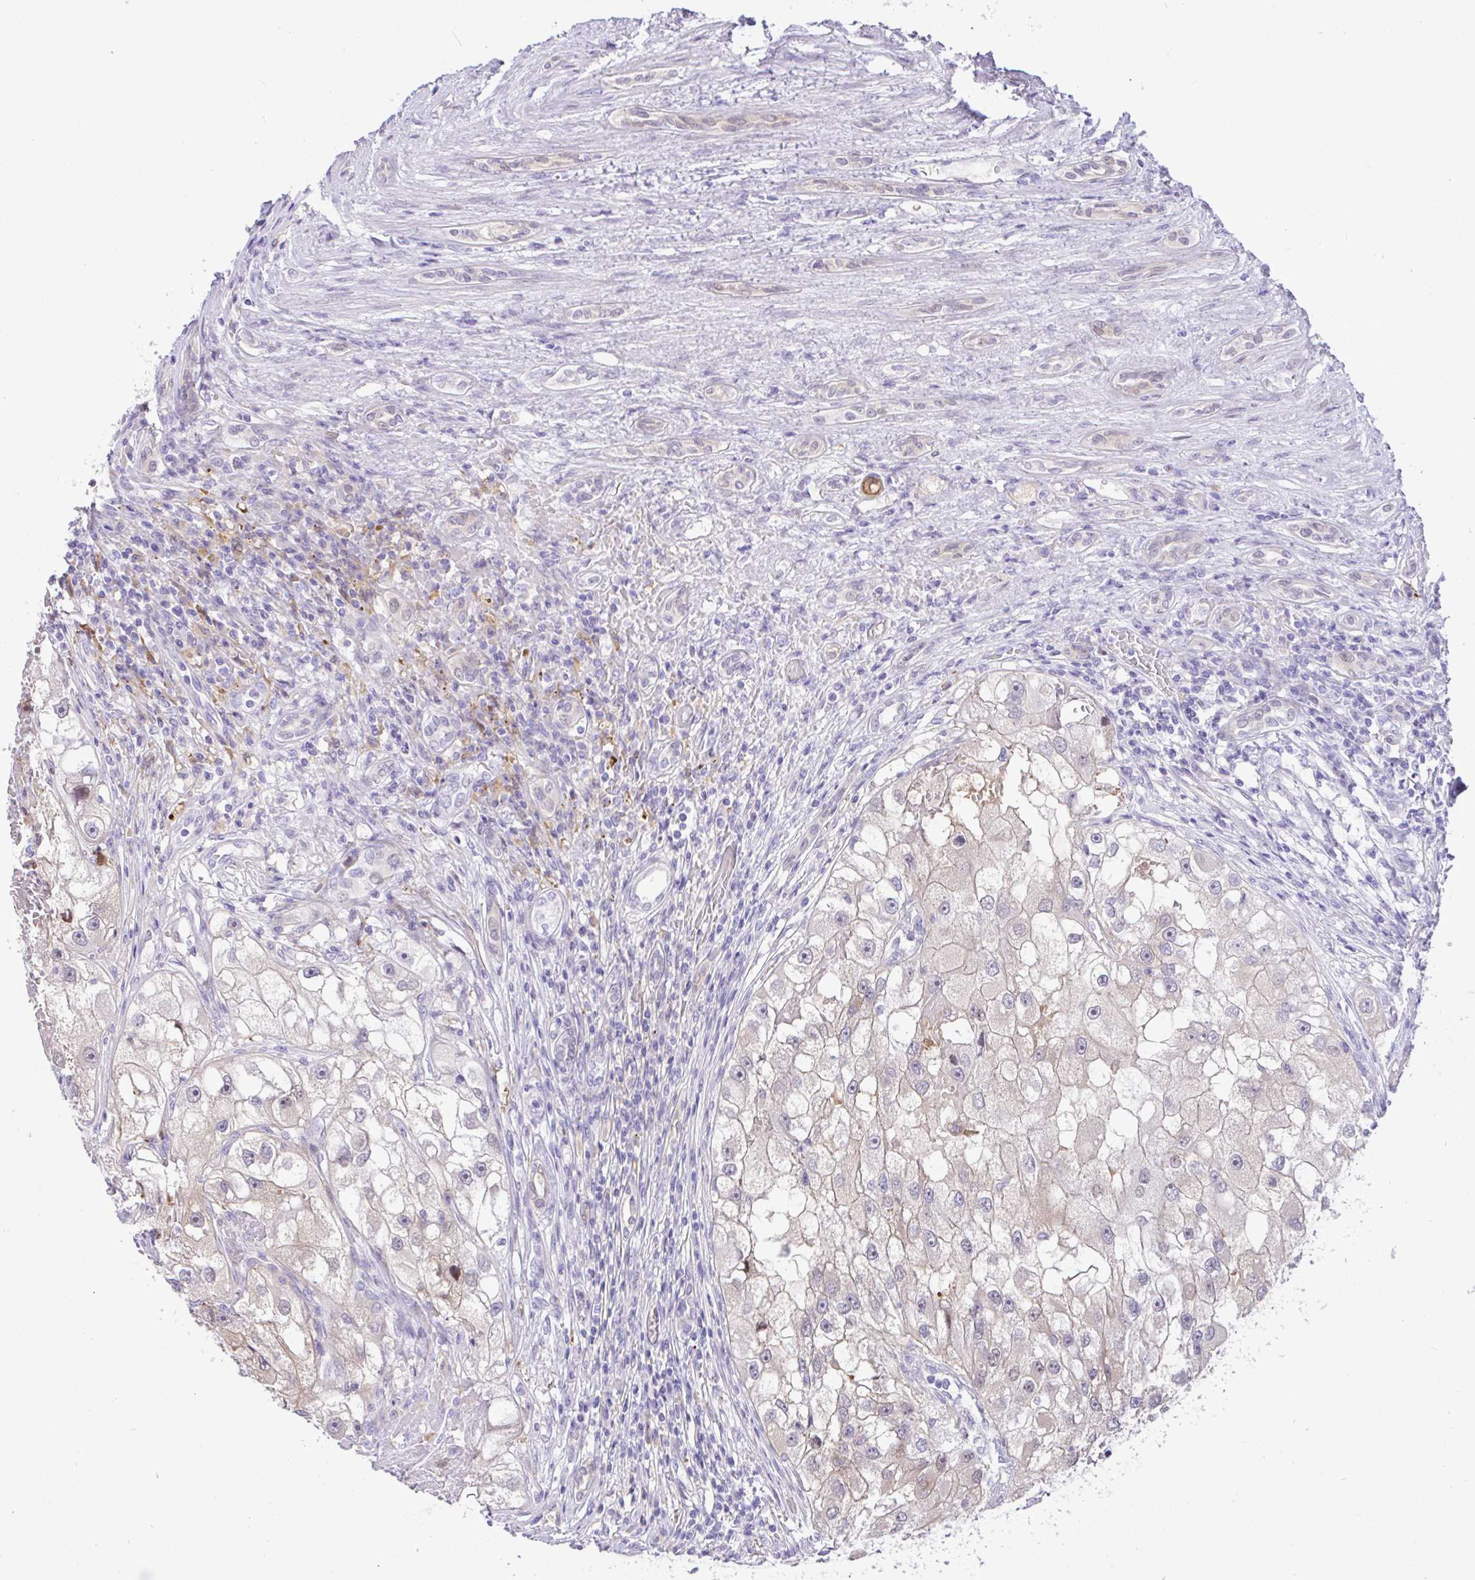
{"staining": {"intensity": "negative", "quantity": "none", "location": "none"}, "tissue": "renal cancer", "cell_type": "Tumor cells", "image_type": "cancer", "snomed": [{"axis": "morphology", "description": "Adenocarcinoma, NOS"}, {"axis": "topography", "description": "Kidney"}], "caption": "IHC of human renal adenocarcinoma reveals no positivity in tumor cells.", "gene": "ZNF485", "patient": {"sex": "male", "age": 63}}